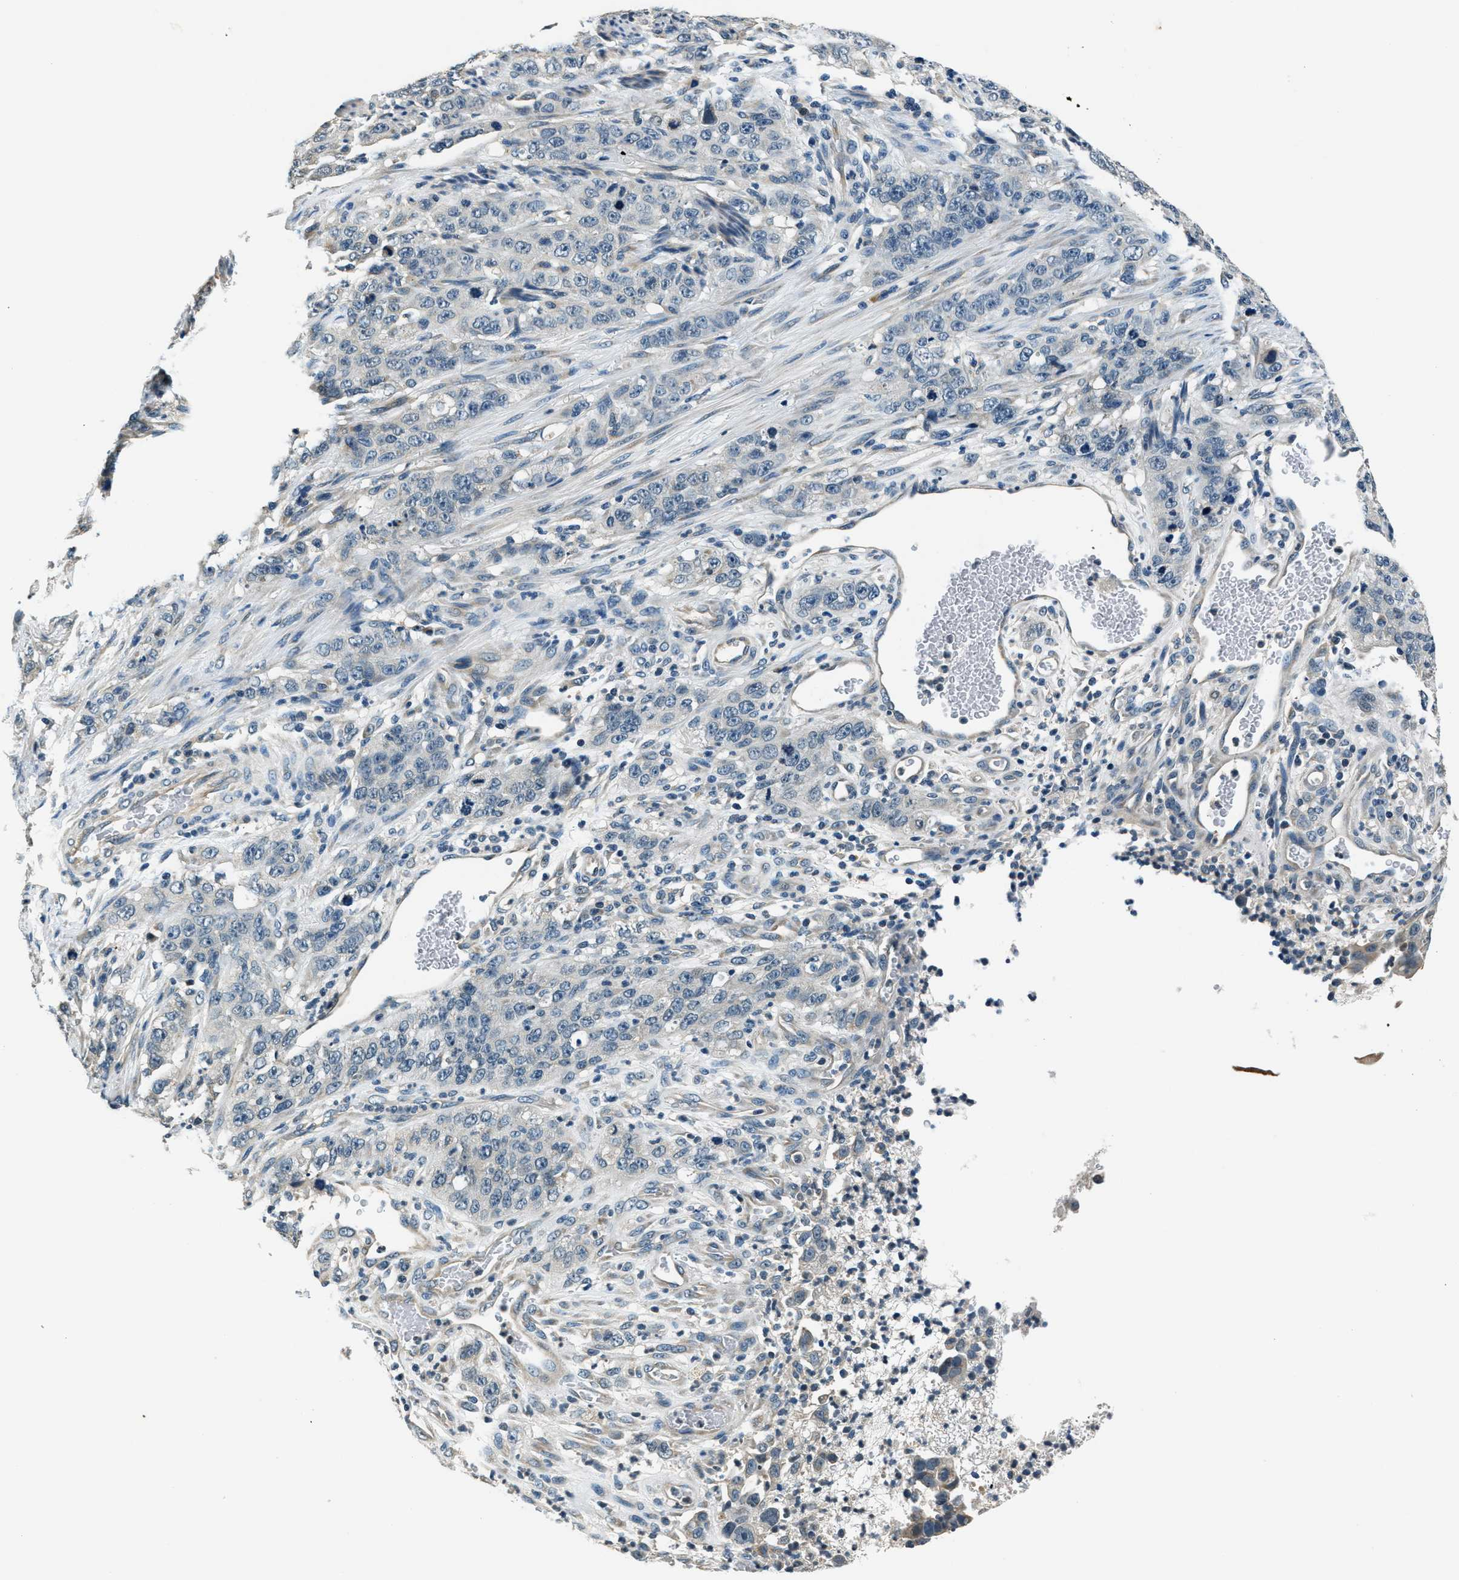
{"staining": {"intensity": "negative", "quantity": "none", "location": "none"}, "tissue": "stomach cancer", "cell_type": "Tumor cells", "image_type": "cancer", "snomed": [{"axis": "morphology", "description": "Adenocarcinoma, NOS"}, {"axis": "topography", "description": "Stomach"}], "caption": "Stomach cancer (adenocarcinoma) was stained to show a protein in brown. There is no significant positivity in tumor cells. (Stains: DAB (3,3'-diaminobenzidine) IHC with hematoxylin counter stain, Microscopy: brightfield microscopy at high magnification).", "gene": "NME8", "patient": {"sex": "male", "age": 48}}